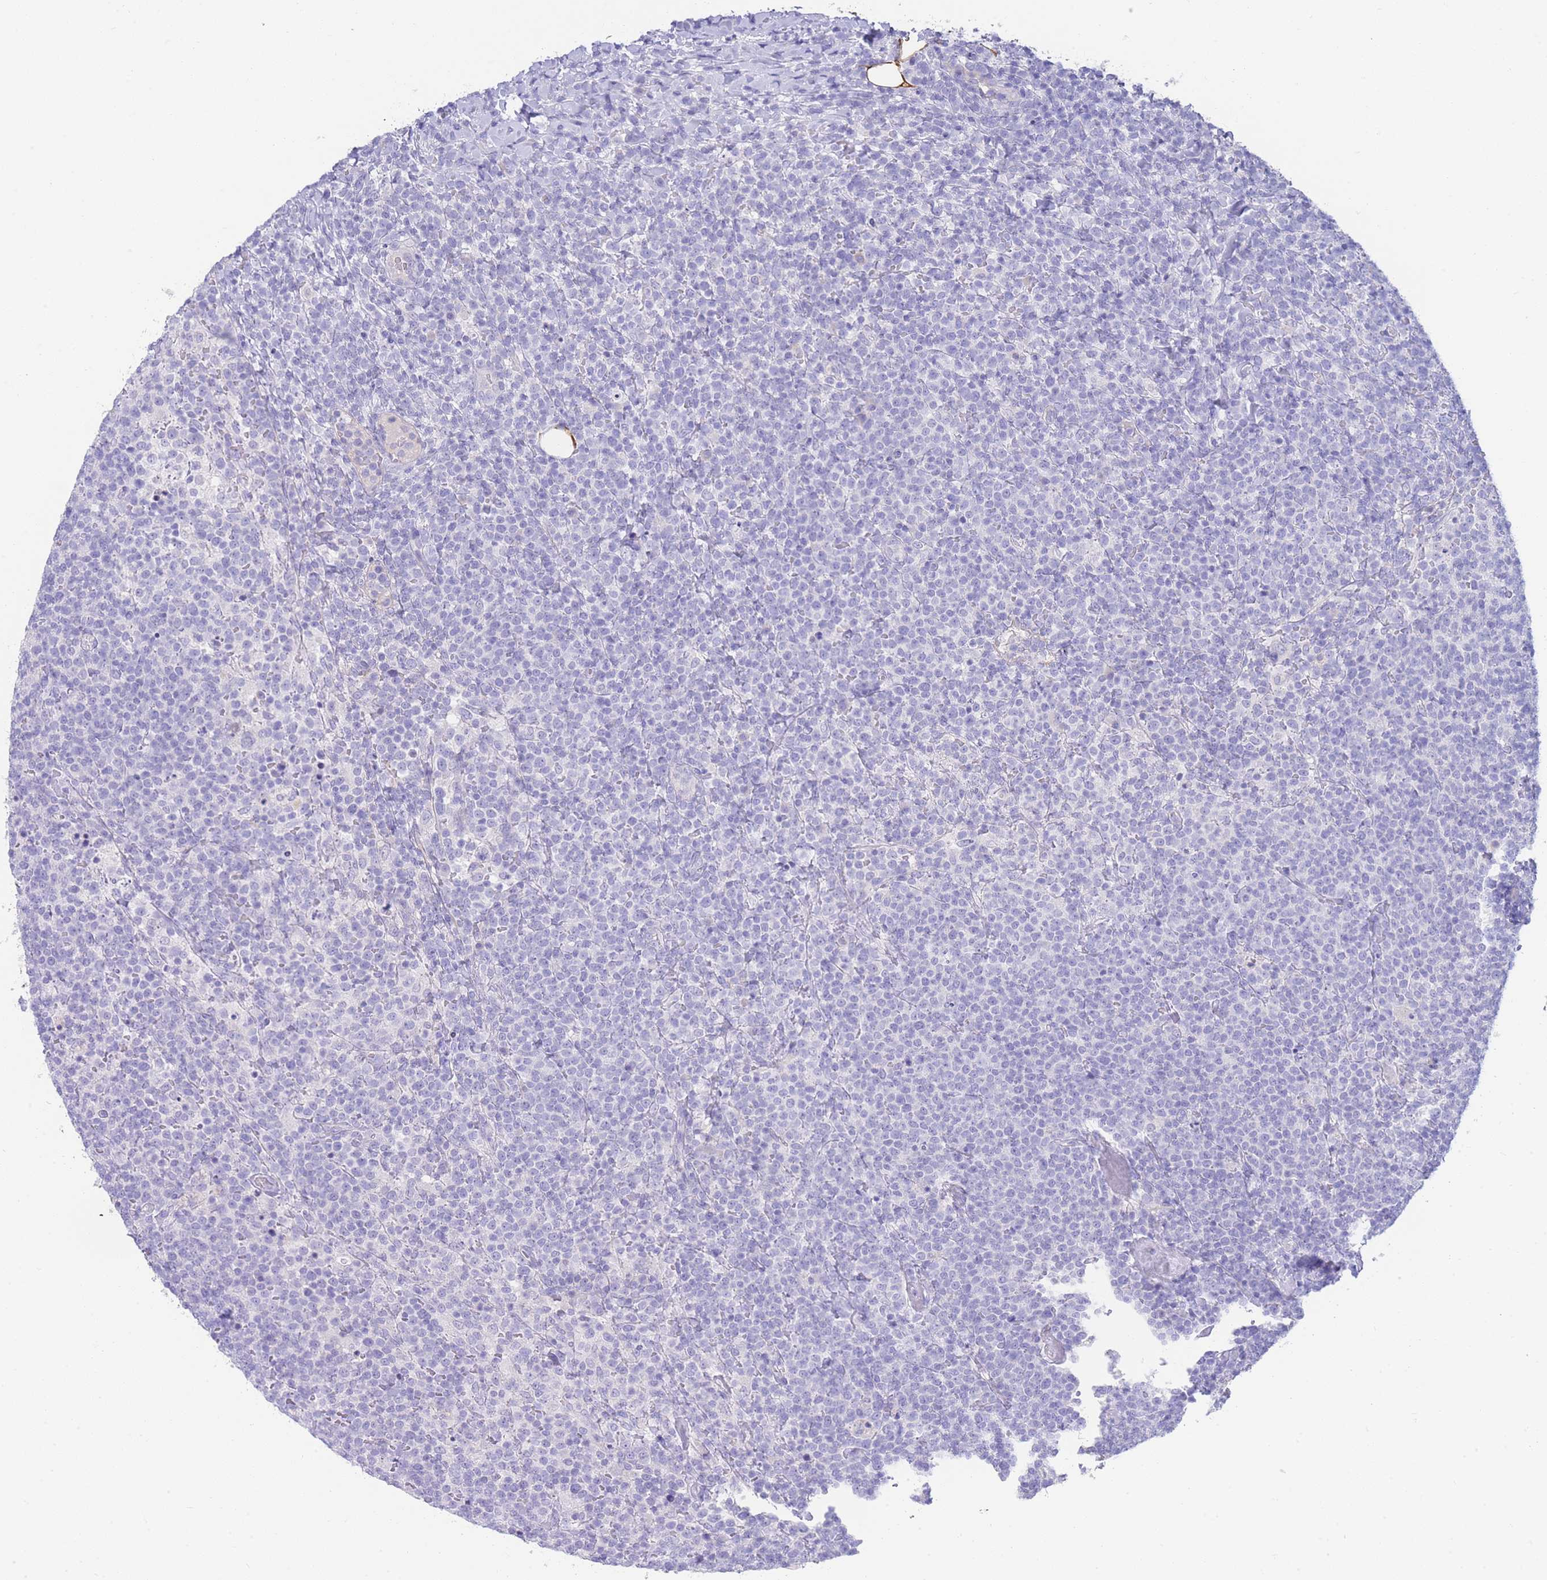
{"staining": {"intensity": "negative", "quantity": "none", "location": "none"}, "tissue": "lymphoma", "cell_type": "Tumor cells", "image_type": "cancer", "snomed": [{"axis": "morphology", "description": "Malignant lymphoma, non-Hodgkin's type, High grade"}, {"axis": "topography", "description": "Lymph node"}], "caption": "High-grade malignant lymphoma, non-Hodgkin's type was stained to show a protein in brown. There is no significant expression in tumor cells.", "gene": "LRRC37A", "patient": {"sex": "male", "age": 61}}